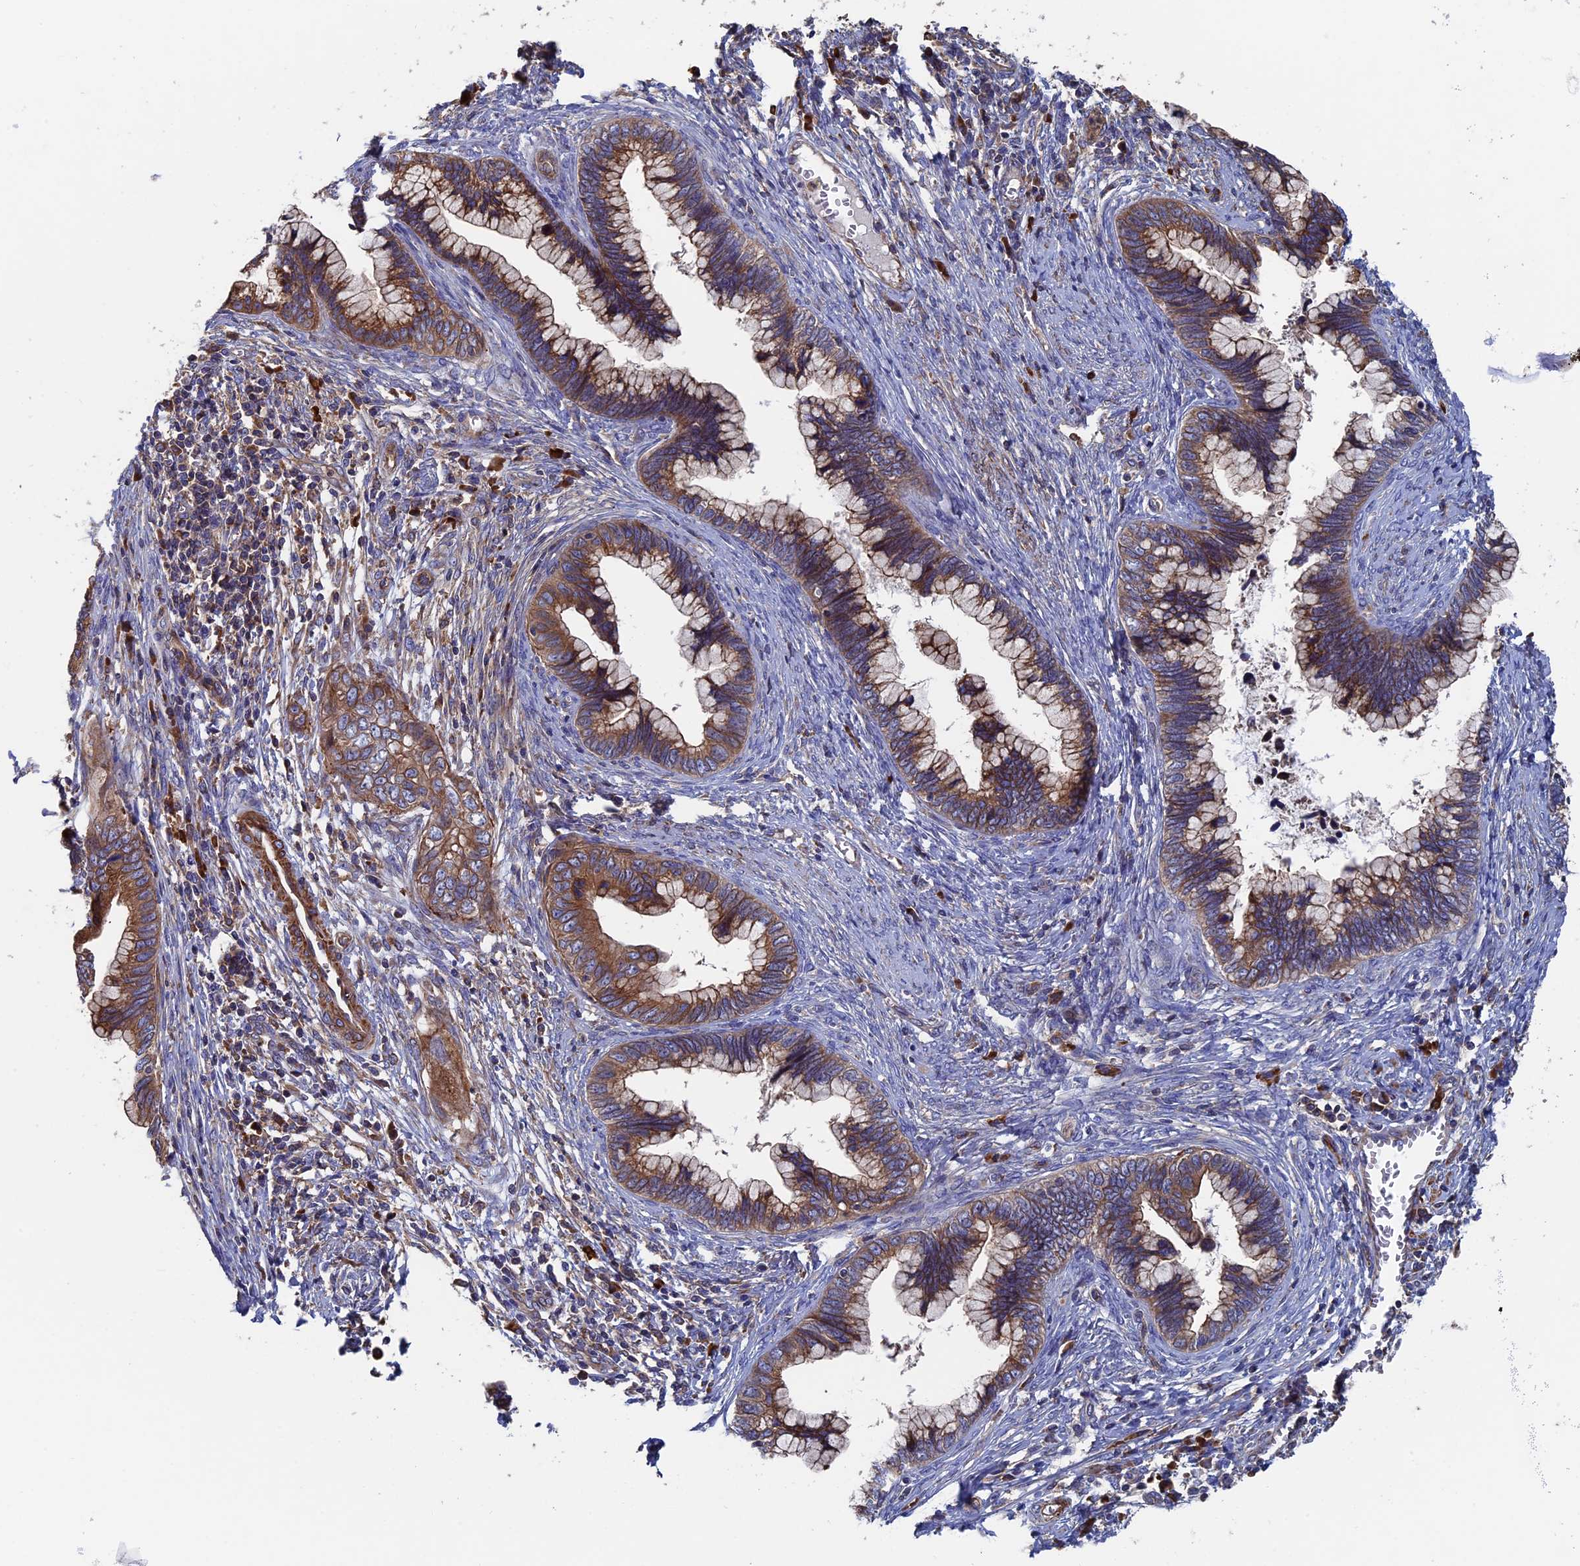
{"staining": {"intensity": "strong", "quantity": ">75%", "location": "cytoplasmic/membranous"}, "tissue": "cervical cancer", "cell_type": "Tumor cells", "image_type": "cancer", "snomed": [{"axis": "morphology", "description": "Adenocarcinoma, NOS"}, {"axis": "topography", "description": "Cervix"}], "caption": "Protein expression analysis of cervical cancer exhibits strong cytoplasmic/membranous positivity in approximately >75% of tumor cells.", "gene": "DNAJC3", "patient": {"sex": "female", "age": 44}}